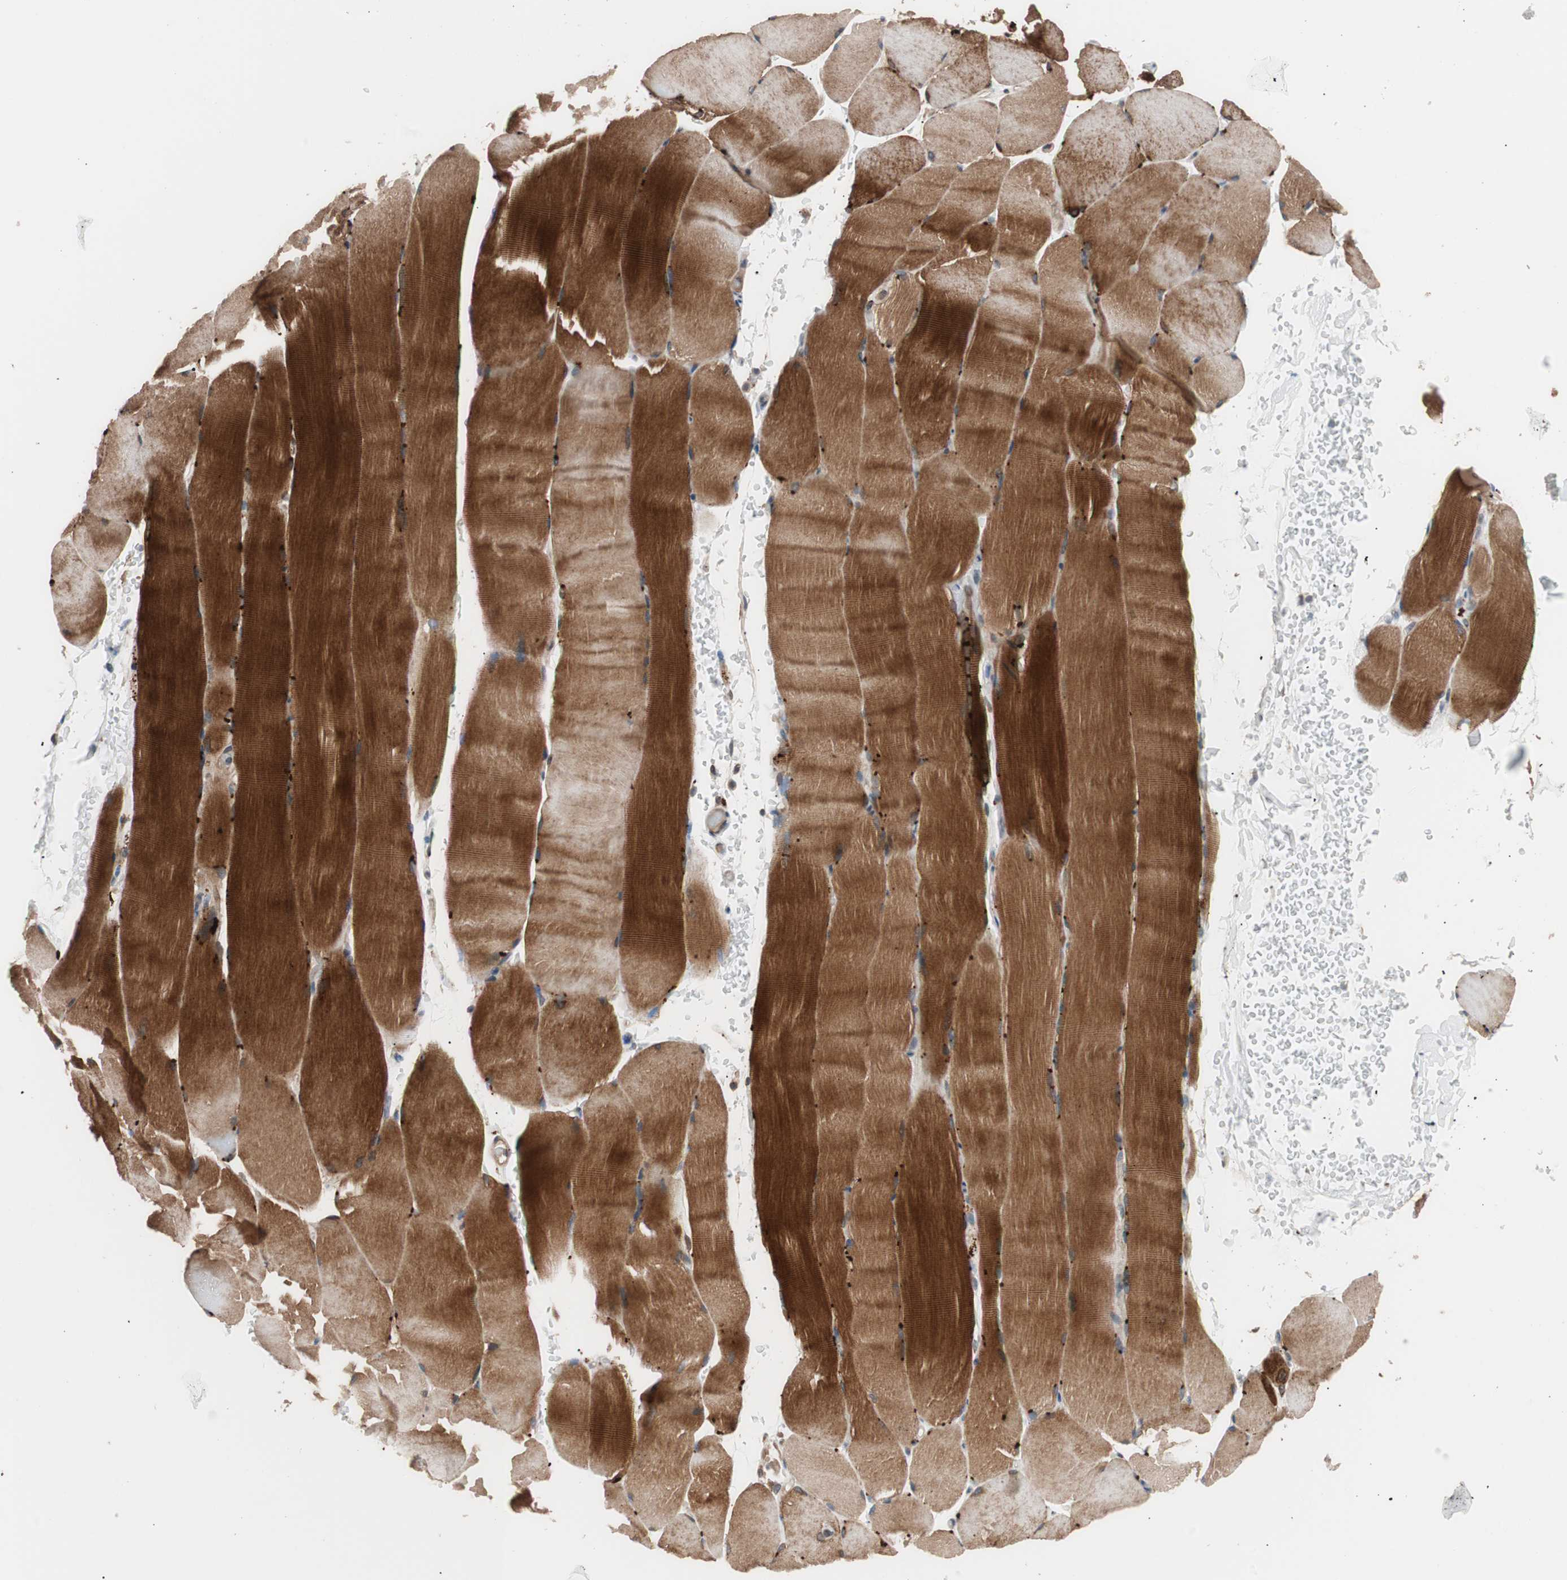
{"staining": {"intensity": "strong", "quantity": ">75%", "location": "cytoplasmic/membranous"}, "tissue": "skeletal muscle", "cell_type": "Myocytes", "image_type": "normal", "snomed": [{"axis": "morphology", "description": "Normal tissue, NOS"}, {"axis": "topography", "description": "Skeletal muscle"}, {"axis": "topography", "description": "Parathyroid gland"}], "caption": "Immunohistochemistry image of unremarkable human skeletal muscle stained for a protein (brown), which reveals high levels of strong cytoplasmic/membranous expression in about >75% of myocytes.", "gene": "SMG1", "patient": {"sex": "female", "age": 37}}